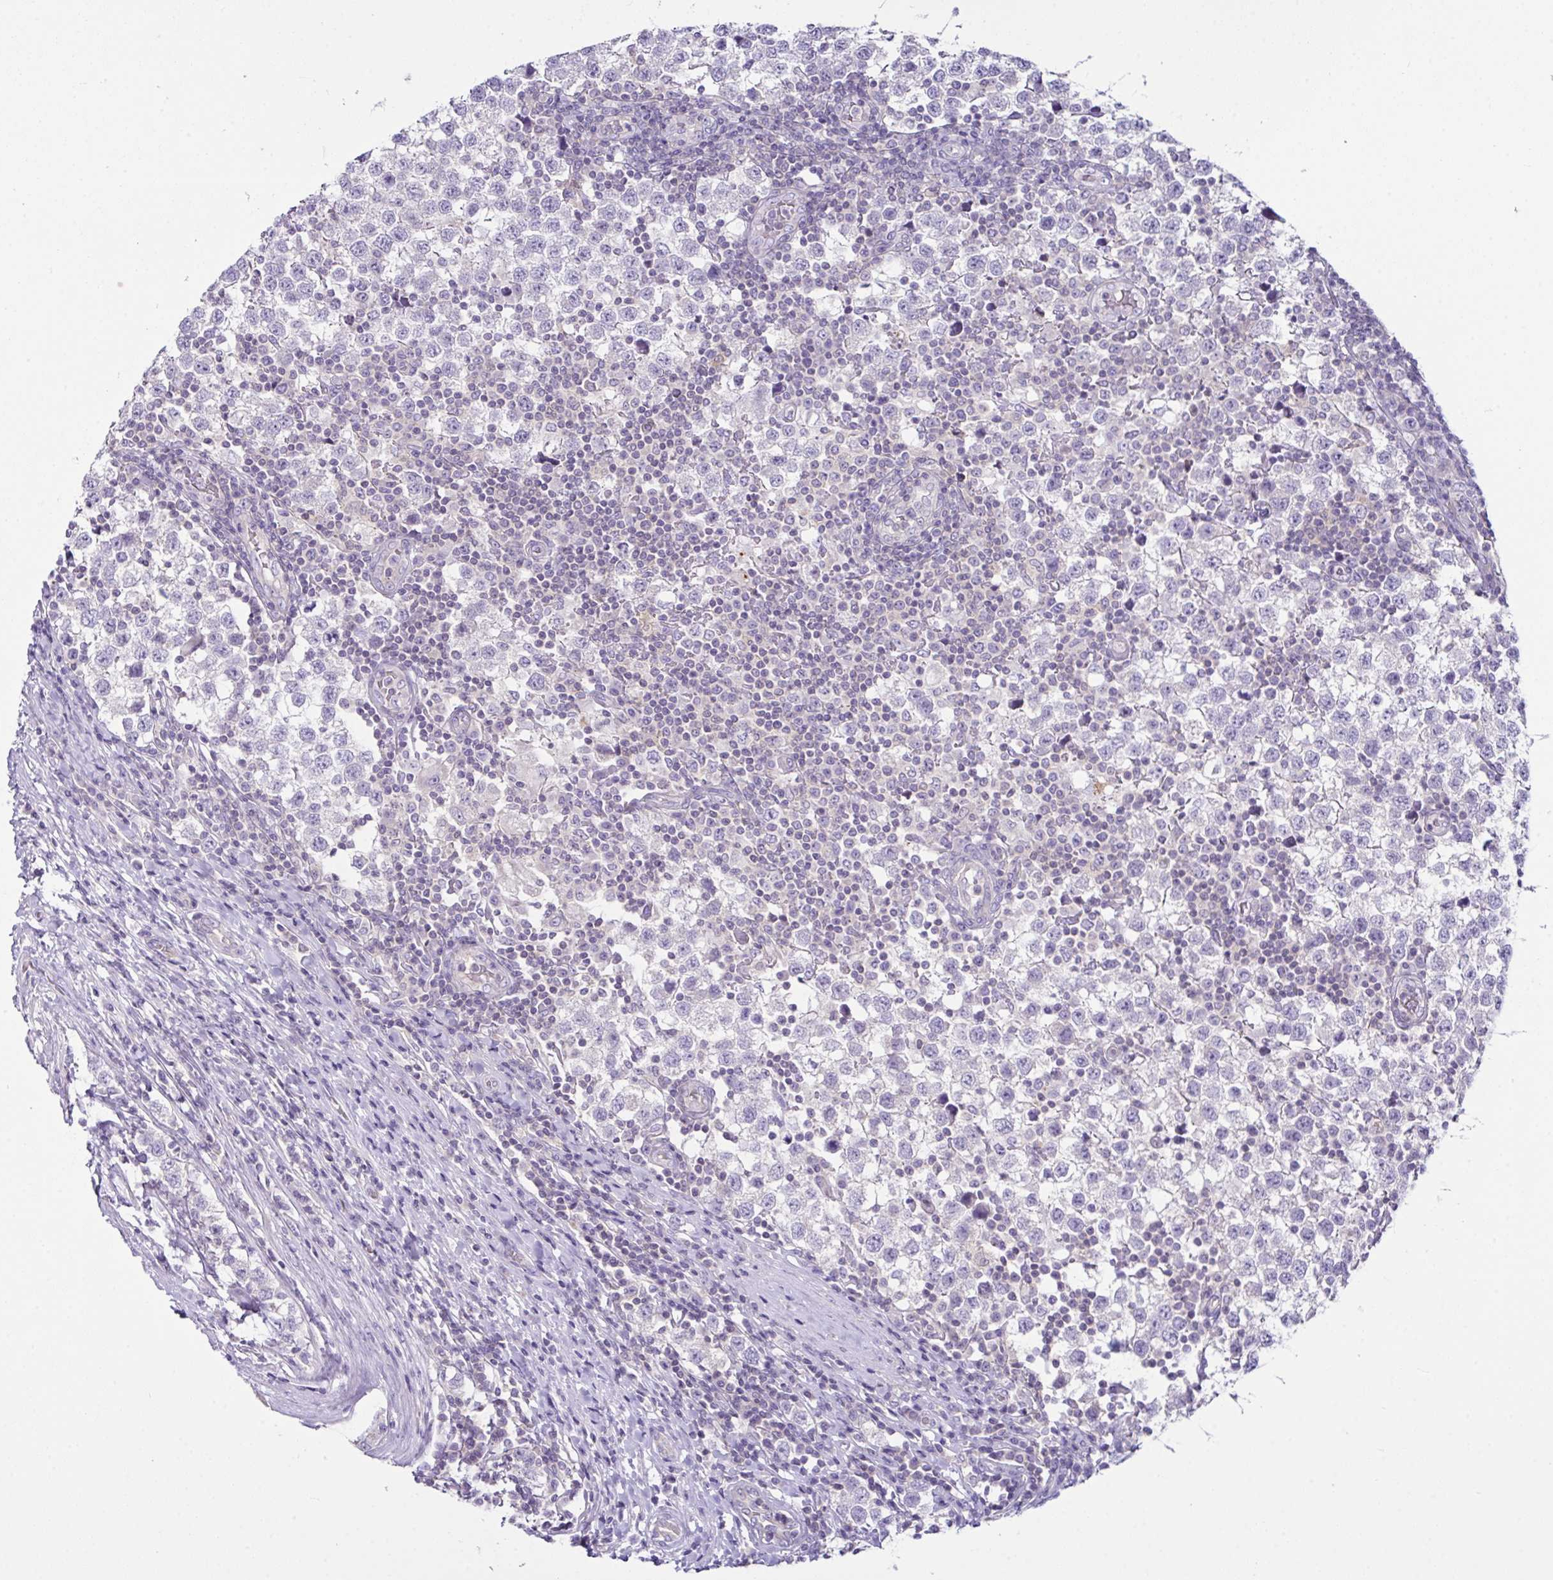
{"staining": {"intensity": "negative", "quantity": "none", "location": "none"}, "tissue": "testis cancer", "cell_type": "Tumor cells", "image_type": "cancer", "snomed": [{"axis": "morphology", "description": "Seminoma, NOS"}, {"axis": "topography", "description": "Testis"}], "caption": "Image shows no significant protein positivity in tumor cells of seminoma (testis). The staining is performed using DAB (3,3'-diaminobenzidine) brown chromogen with nuclei counter-stained in using hematoxylin.", "gene": "D2HGDH", "patient": {"sex": "male", "age": 34}}